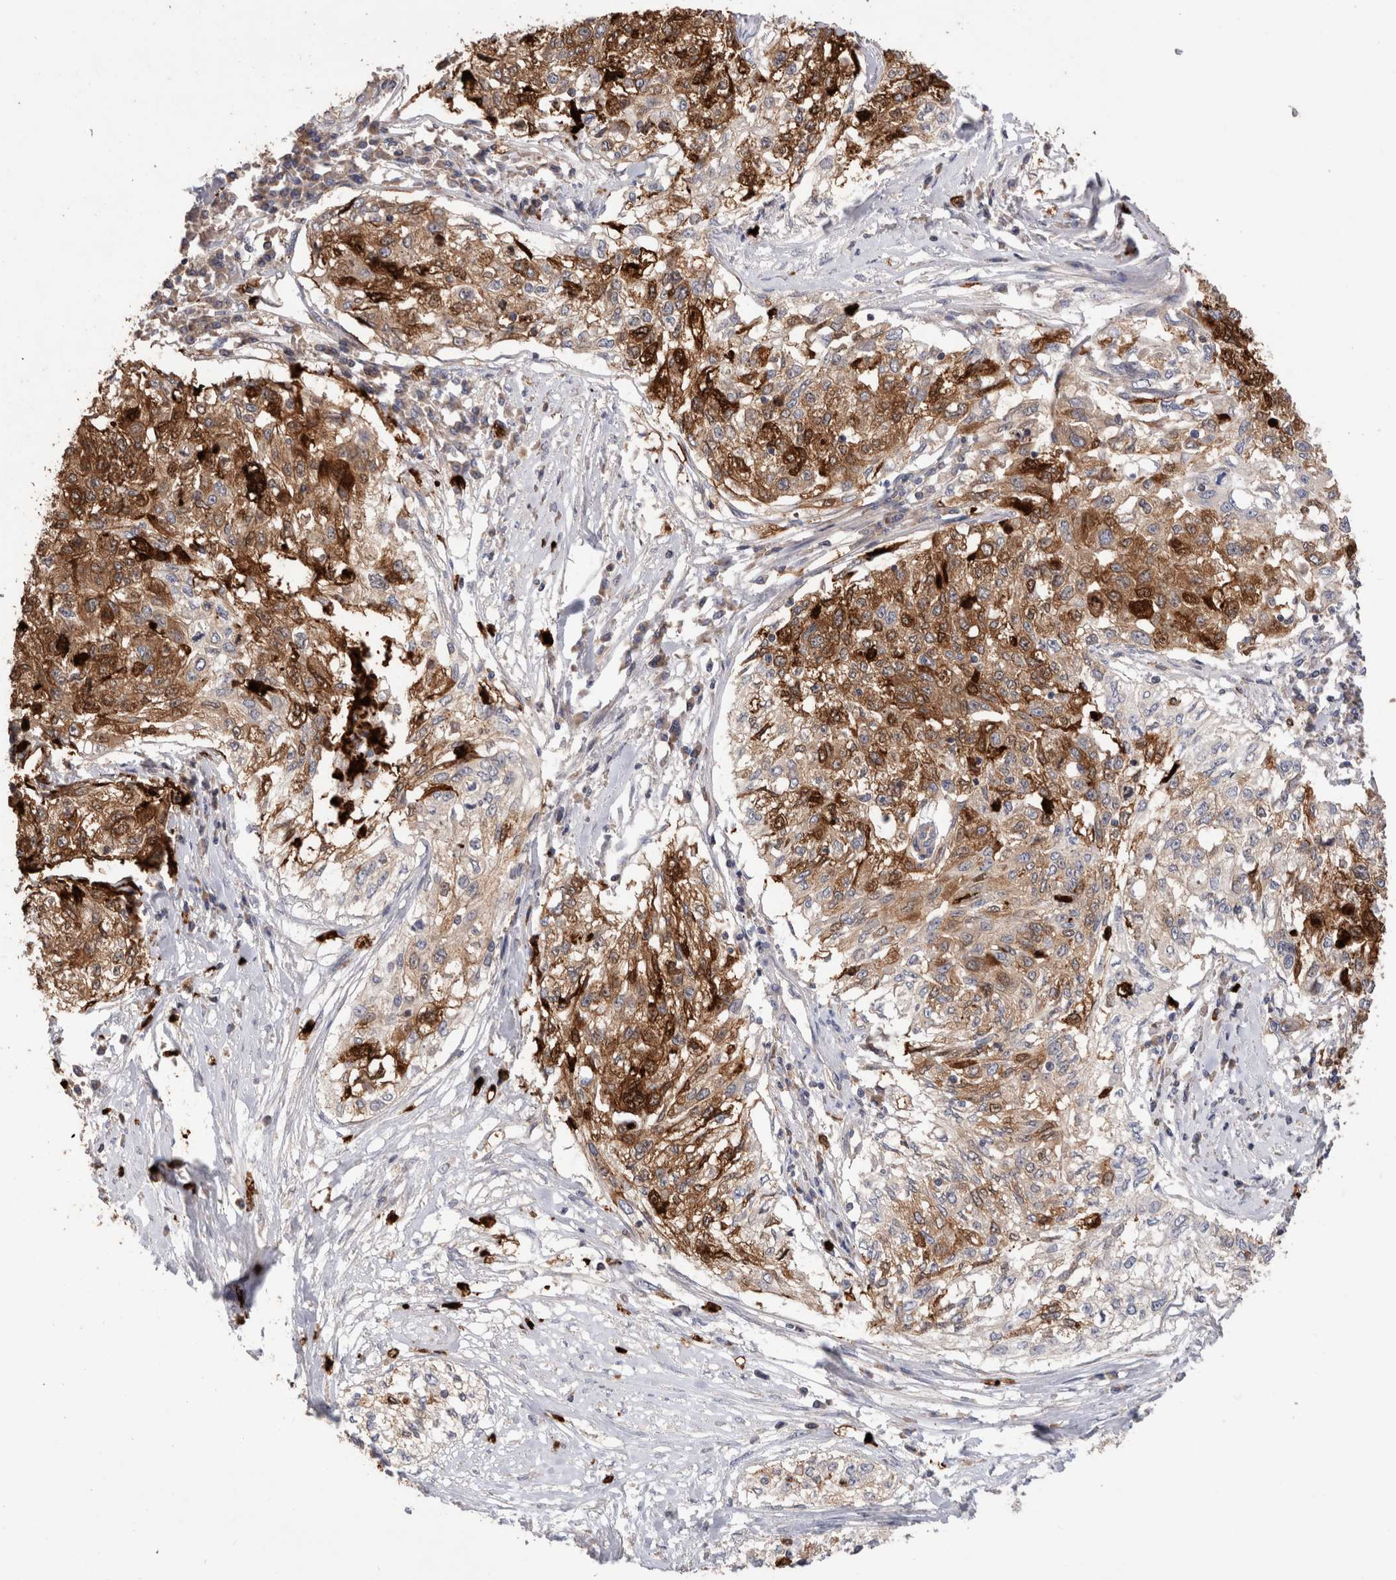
{"staining": {"intensity": "strong", "quantity": "25%-75%", "location": "cytoplasmic/membranous"}, "tissue": "cervical cancer", "cell_type": "Tumor cells", "image_type": "cancer", "snomed": [{"axis": "morphology", "description": "Squamous cell carcinoma, NOS"}, {"axis": "topography", "description": "Cervix"}], "caption": "Cervical cancer (squamous cell carcinoma) tissue demonstrates strong cytoplasmic/membranous positivity in about 25%-75% of tumor cells, visualized by immunohistochemistry. Nuclei are stained in blue.", "gene": "NXT2", "patient": {"sex": "female", "age": 57}}